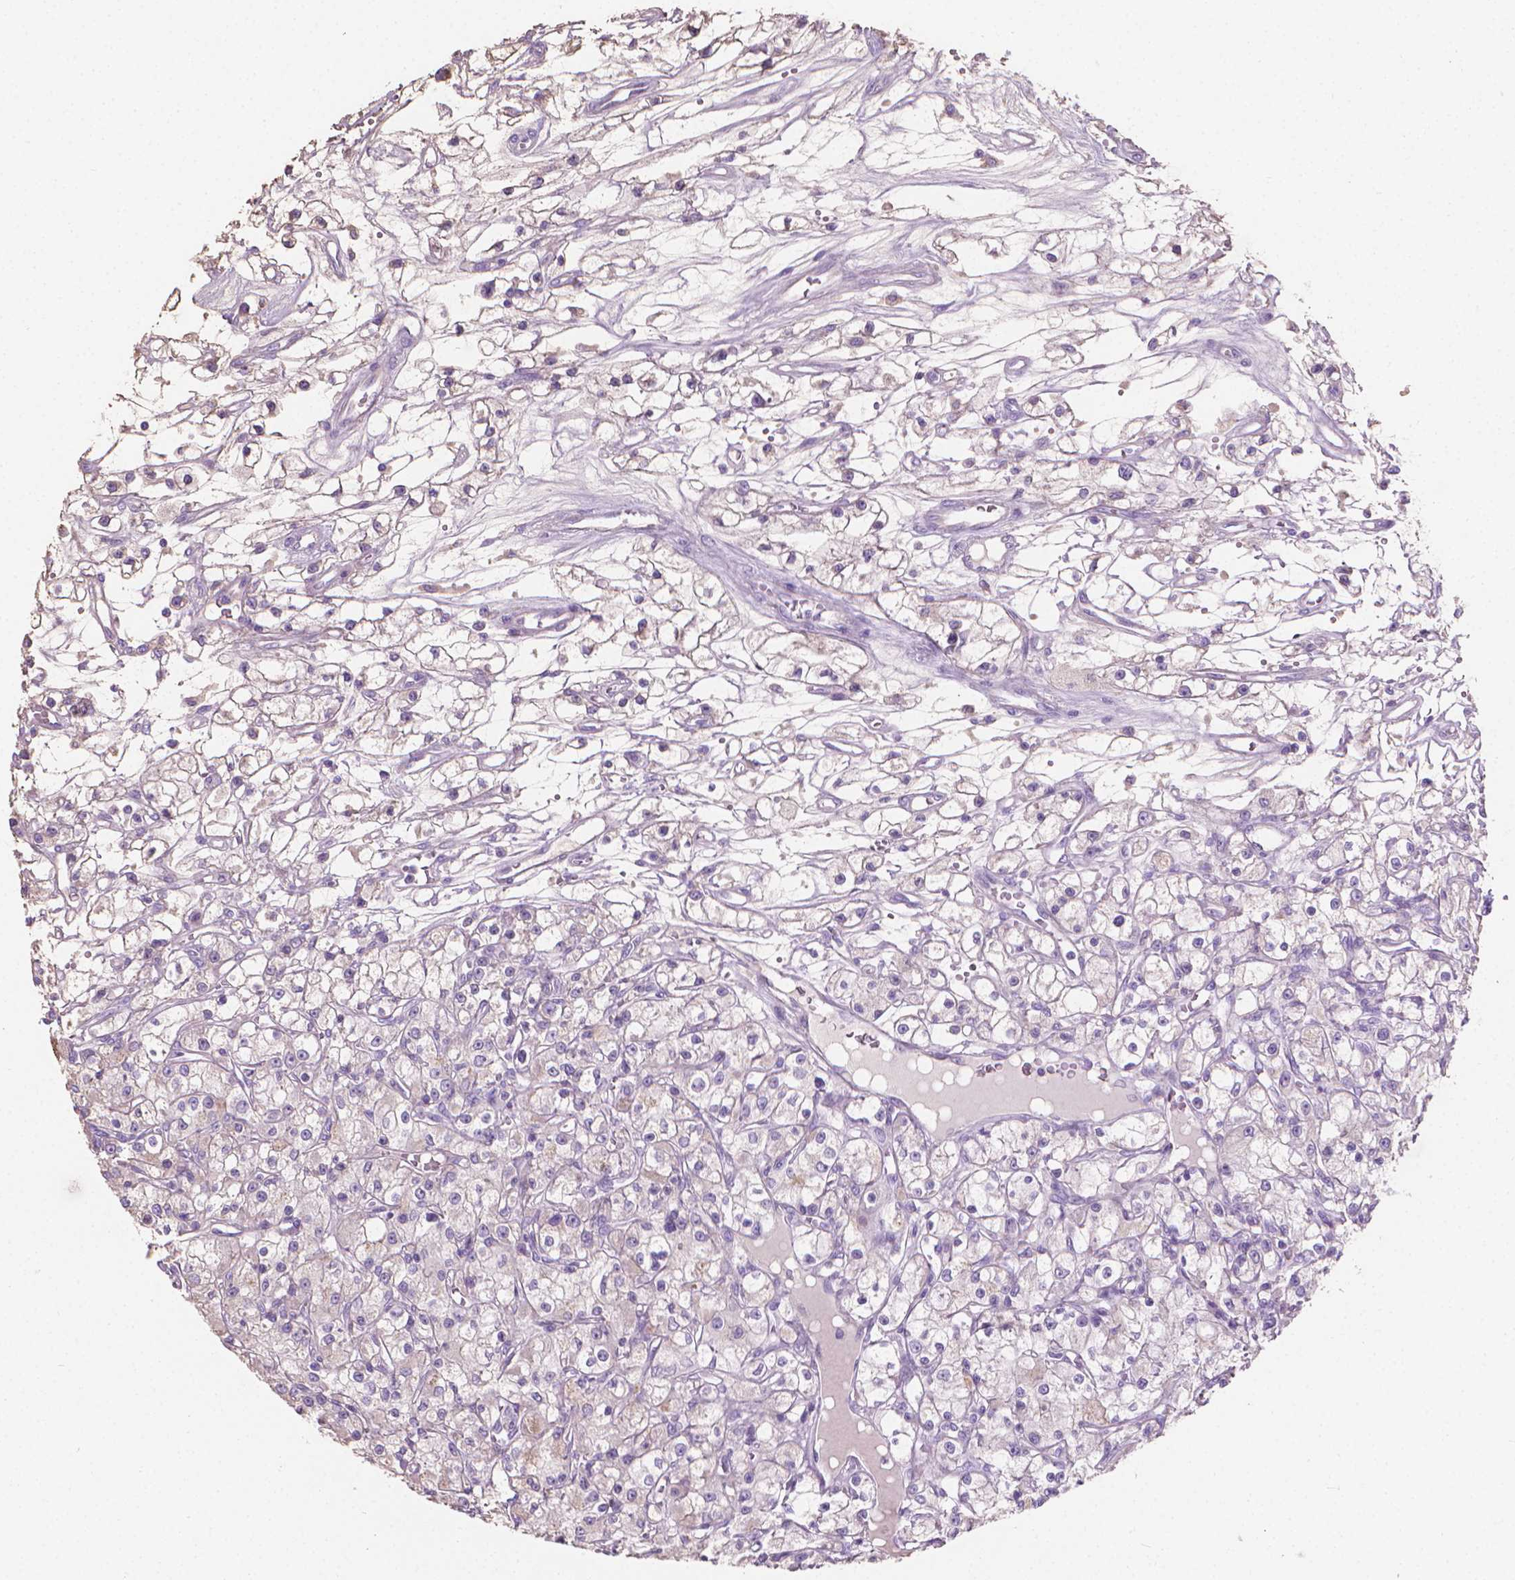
{"staining": {"intensity": "negative", "quantity": "none", "location": "none"}, "tissue": "renal cancer", "cell_type": "Tumor cells", "image_type": "cancer", "snomed": [{"axis": "morphology", "description": "Adenocarcinoma, NOS"}, {"axis": "topography", "description": "Kidney"}], "caption": "The histopathology image reveals no staining of tumor cells in renal cancer.", "gene": "CABCOCO1", "patient": {"sex": "female", "age": 59}}